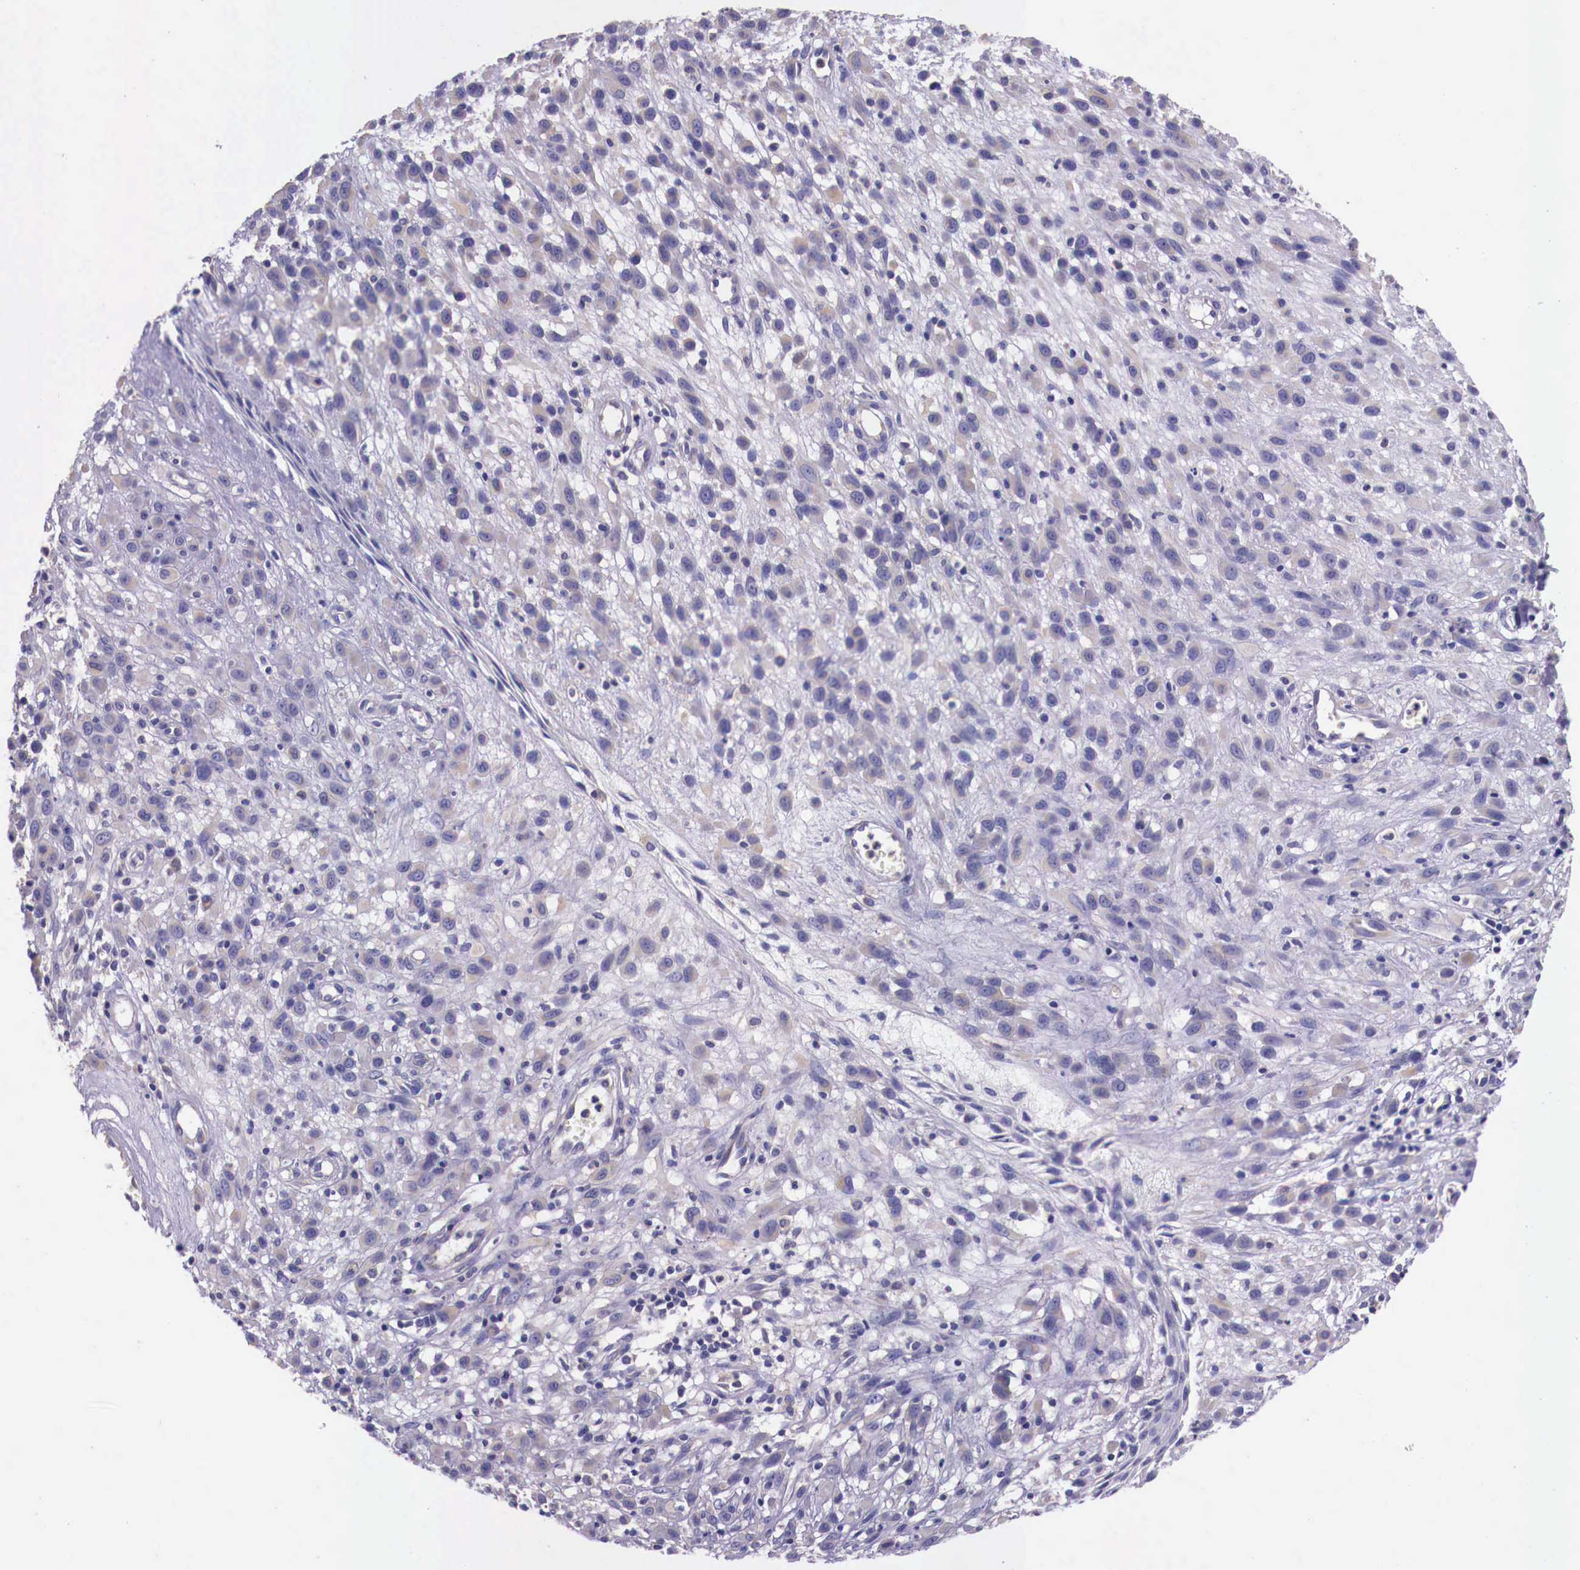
{"staining": {"intensity": "negative", "quantity": "none", "location": "none"}, "tissue": "melanoma", "cell_type": "Tumor cells", "image_type": "cancer", "snomed": [{"axis": "morphology", "description": "Malignant melanoma, NOS"}, {"axis": "topography", "description": "Skin"}], "caption": "DAB immunohistochemical staining of malignant melanoma exhibits no significant staining in tumor cells. (Brightfield microscopy of DAB (3,3'-diaminobenzidine) IHC at high magnification).", "gene": "GRIPAP1", "patient": {"sex": "male", "age": 51}}